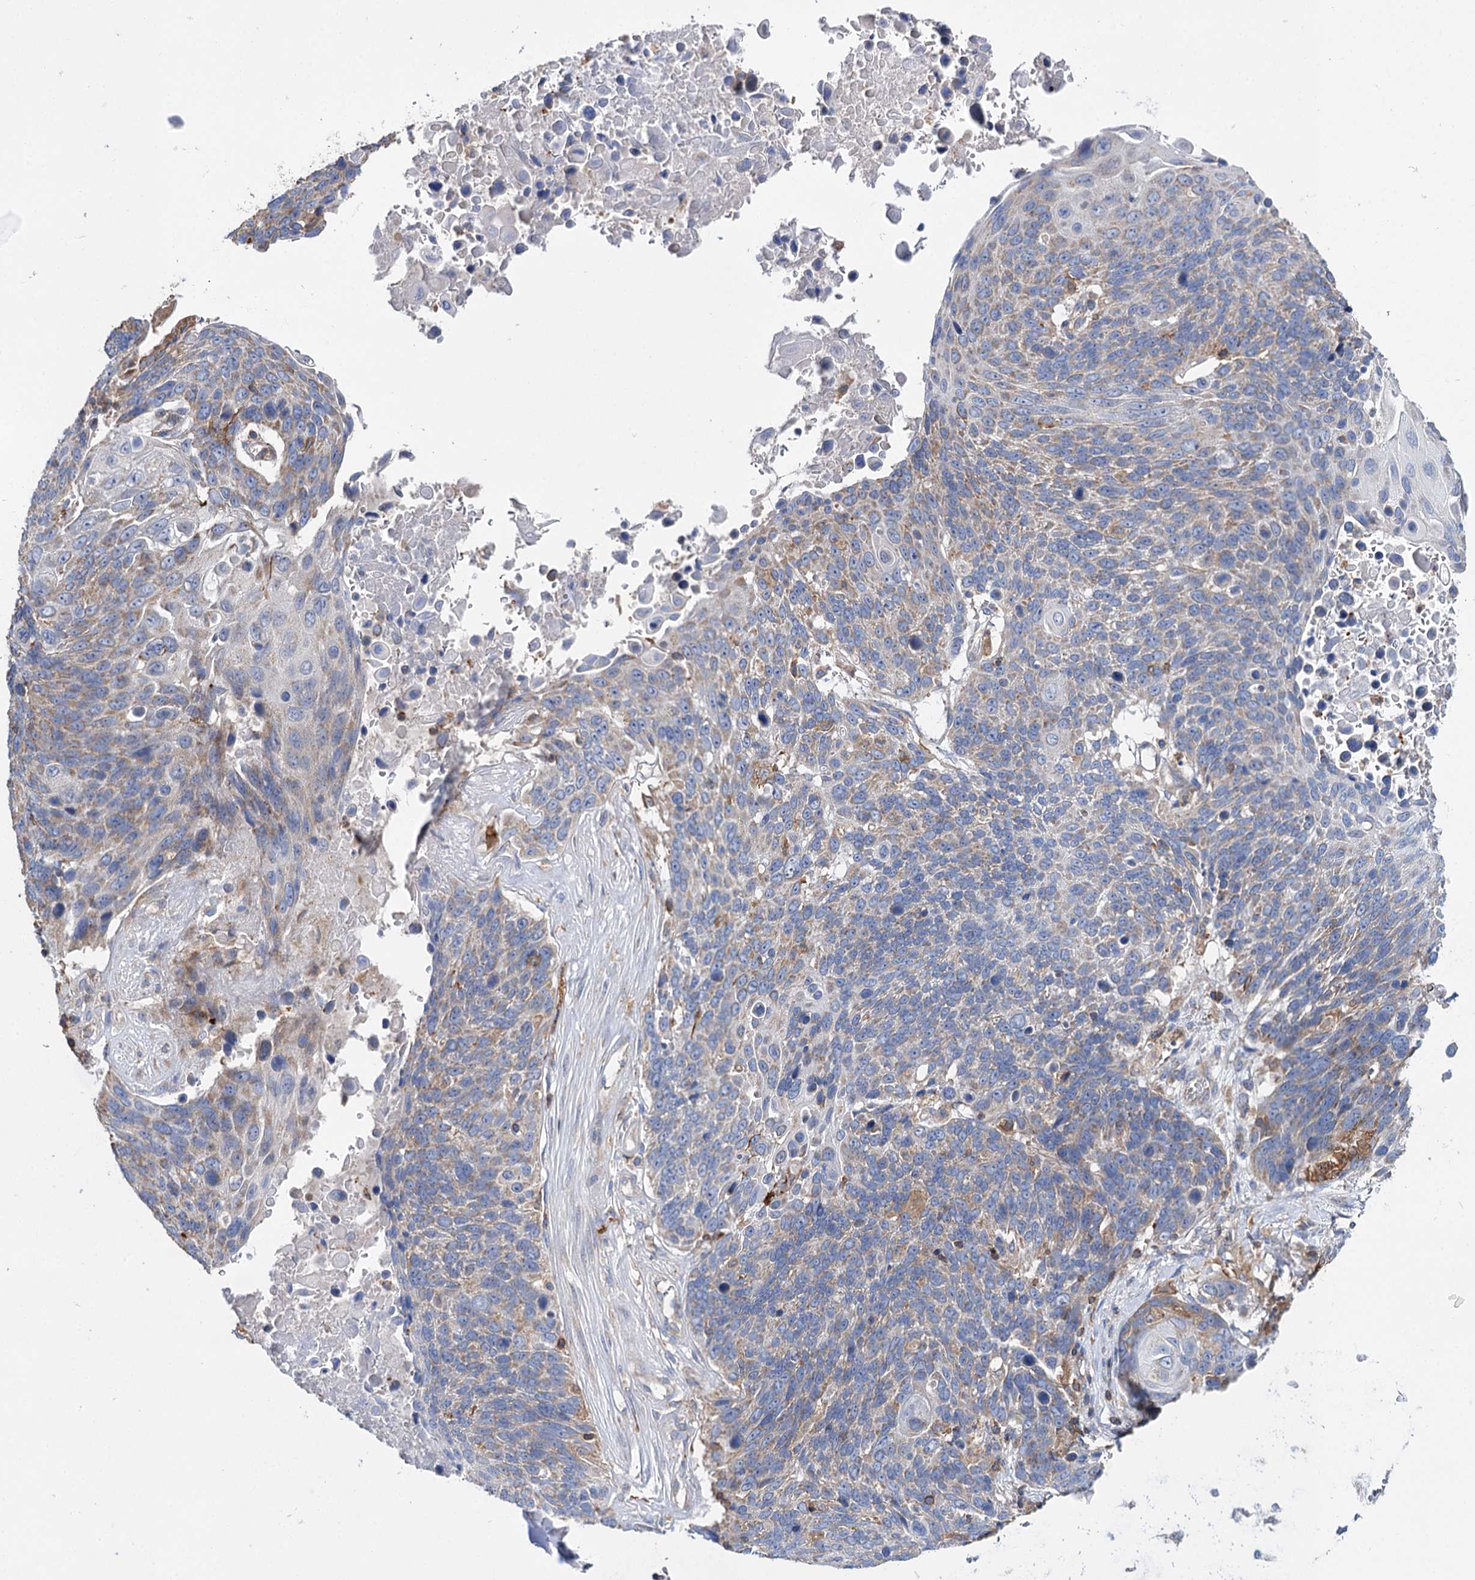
{"staining": {"intensity": "moderate", "quantity": "<25%", "location": "cytoplasmic/membranous"}, "tissue": "lung cancer", "cell_type": "Tumor cells", "image_type": "cancer", "snomed": [{"axis": "morphology", "description": "Squamous cell carcinoma, NOS"}, {"axis": "topography", "description": "Lung"}], "caption": "IHC of squamous cell carcinoma (lung) shows low levels of moderate cytoplasmic/membranous expression in about <25% of tumor cells.", "gene": "UBASH3B", "patient": {"sex": "male", "age": 66}}